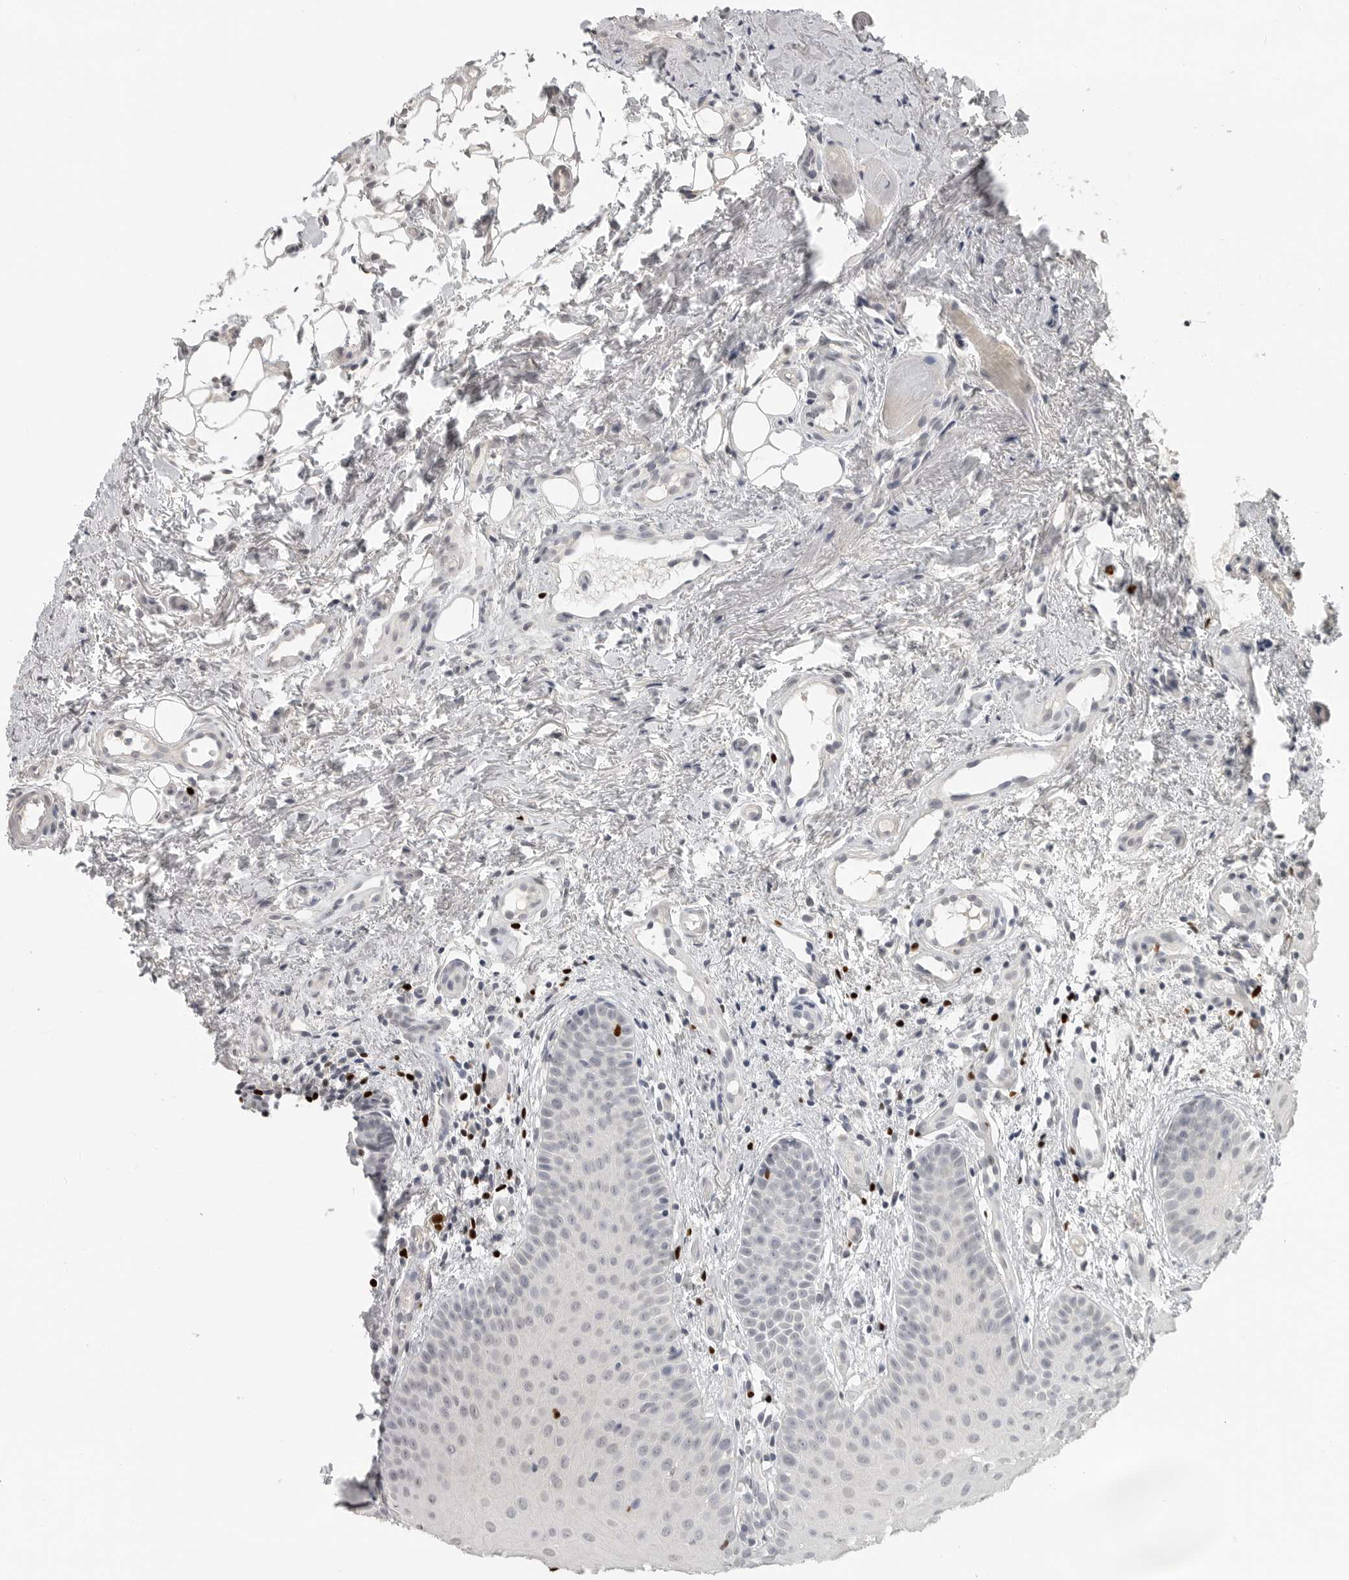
{"staining": {"intensity": "negative", "quantity": "none", "location": "none"}, "tissue": "oral mucosa", "cell_type": "Squamous epithelial cells", "image_type": "normal", "snomed": [{"axis": "morphology", "description": "Normal tissue, NOS"}, {"axis": "topography", "description": "Oral tissue"}], "caption": "A high-resolution image shows immunohistochemistry (IHC) staining of benign oral mucosa, which exhibits no significant expression in squamous epithelial cells. Nuclei are stained in blue.", "gene": "FOXP3", "patient": {"sex": "male", "age": 60}}